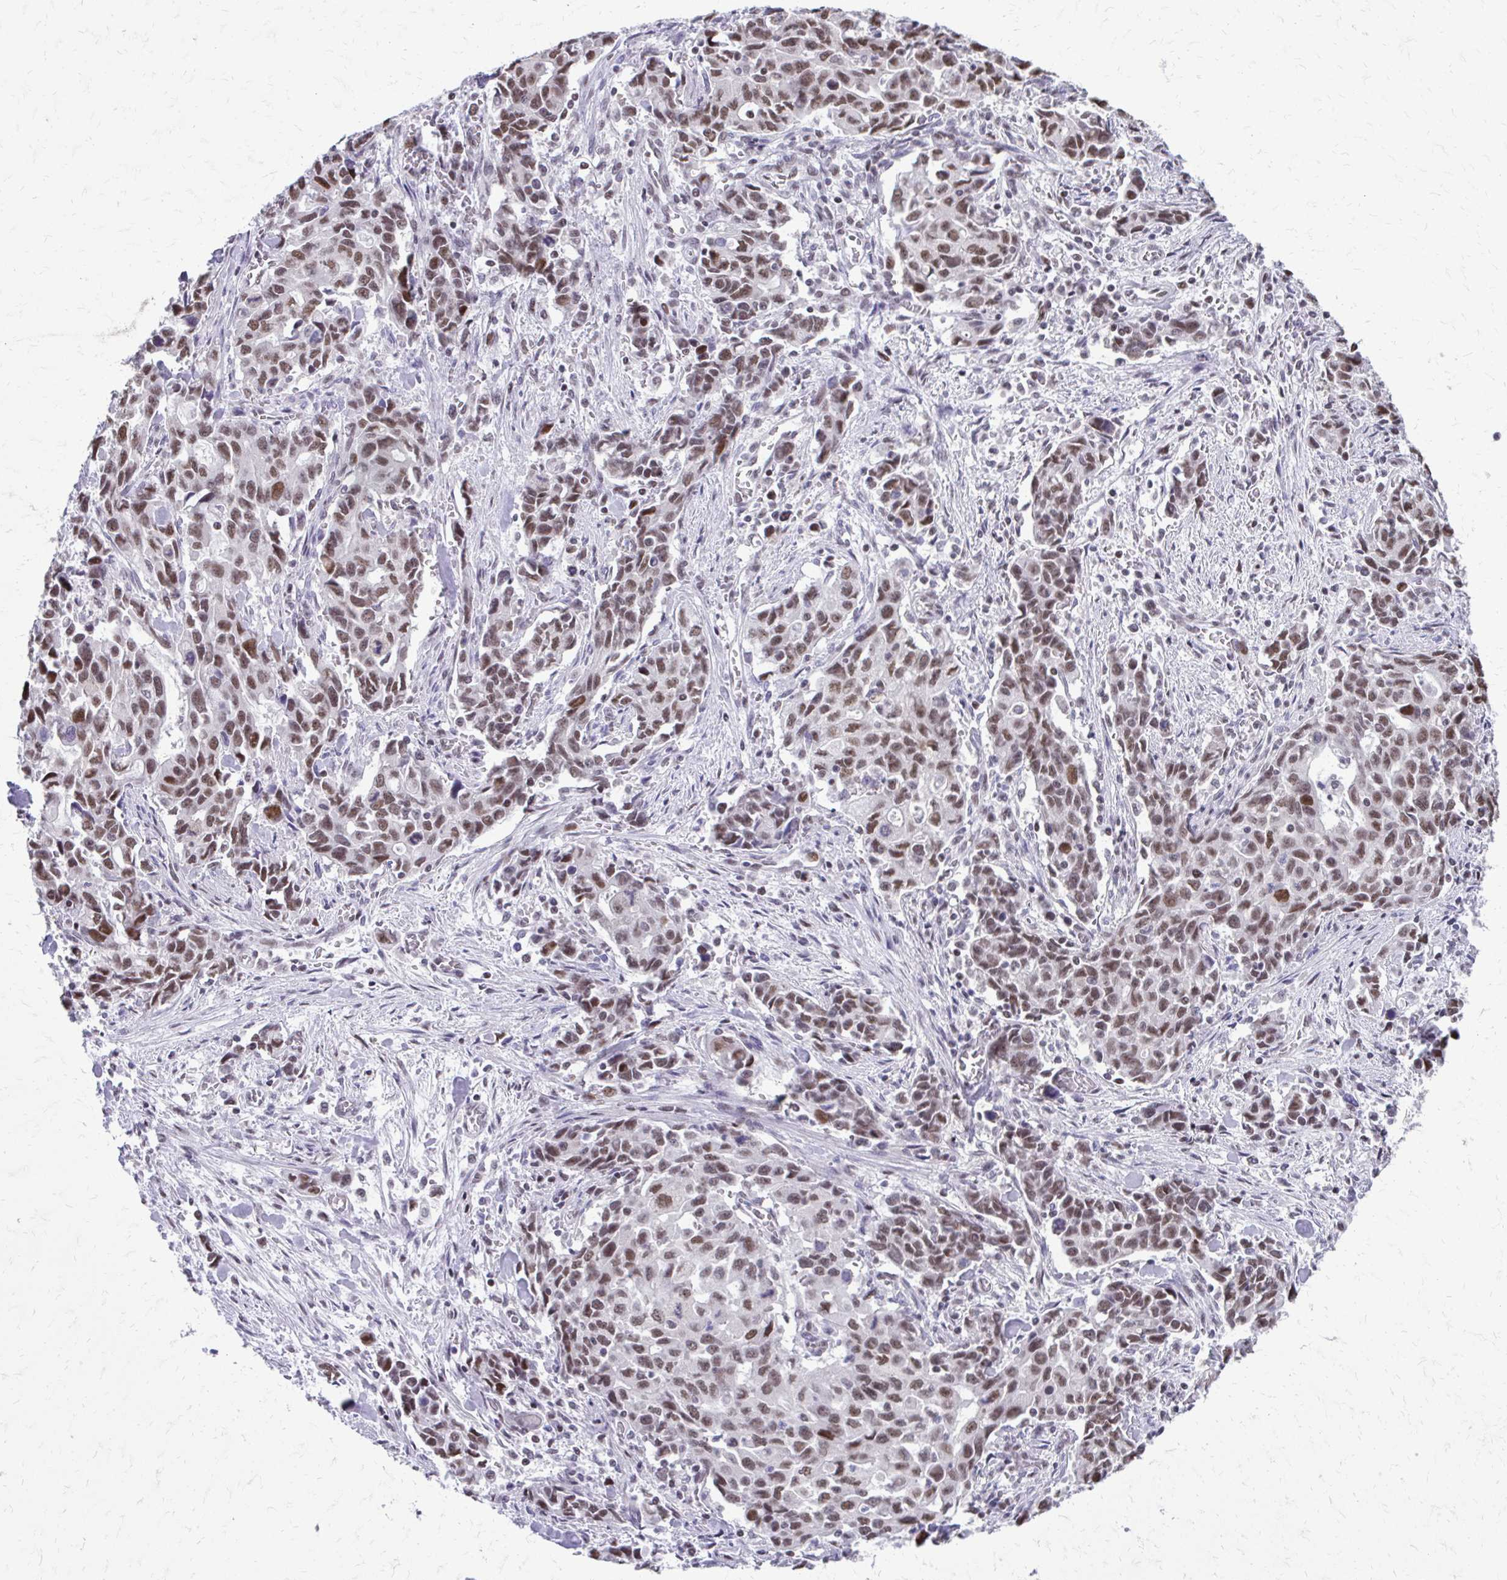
{"staining": {"intensity": "moderate", "quantity": ">75%", "location": "nuclear"}, "tissue": "stomach cancer", "cell_type": "Tumor cells", "image_type": "cancer", "snomed": [{"axis": "morphology", "description": "Adenocarcinoma, NOS"}, {"axis": "topography", "description": "Stomach, upper"}], "caption": "This photomicrograph reveals IHC staining of stomach cancer (adenocarcinoma), with medium moderate nuclear expression in approximately >75% of tumor cells.", "gene": "SS18", "patient": {"sex": "male", "age": 85}}